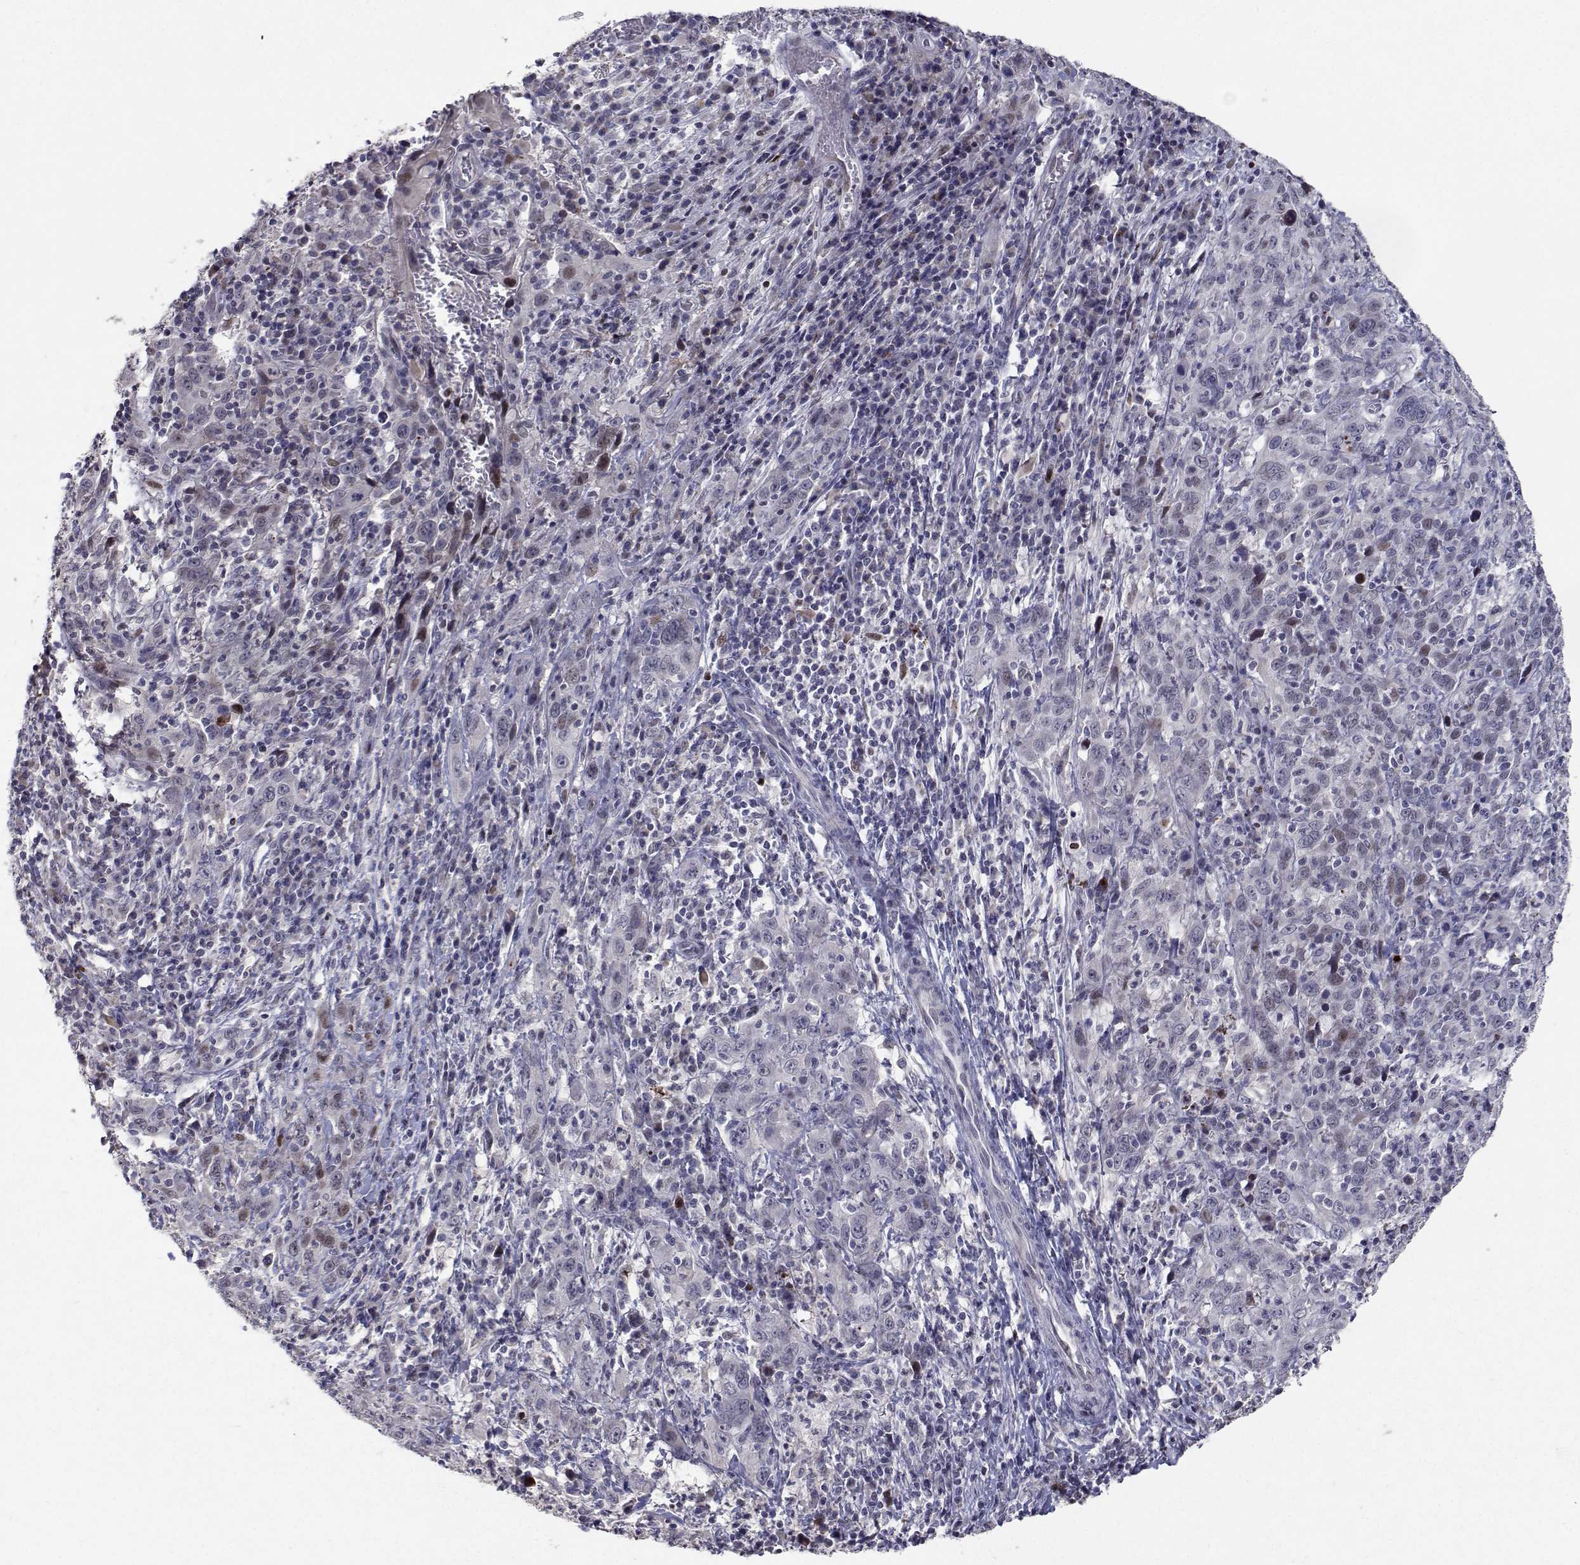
{"staining": {"intensity": "moderate", "quantity": "<25%", "location": "nuclear"}, "tissue": "cervical cancer", "cell_type": "Tumor cells", "image_type": "cancer", "snomed": [{"axis": "morphology", "description": "Squamous cell carcinoma, NOS"}, {"axis": "topography", "description": "Cervix"}], "caption": "Immunohistochemical staining of human cervical cancer reveals low levels of moderate nuclear protein staining in about <25% of tumor cells.", "gene": "RBPJL", "patient": {"sex": "female", "age": 46}}